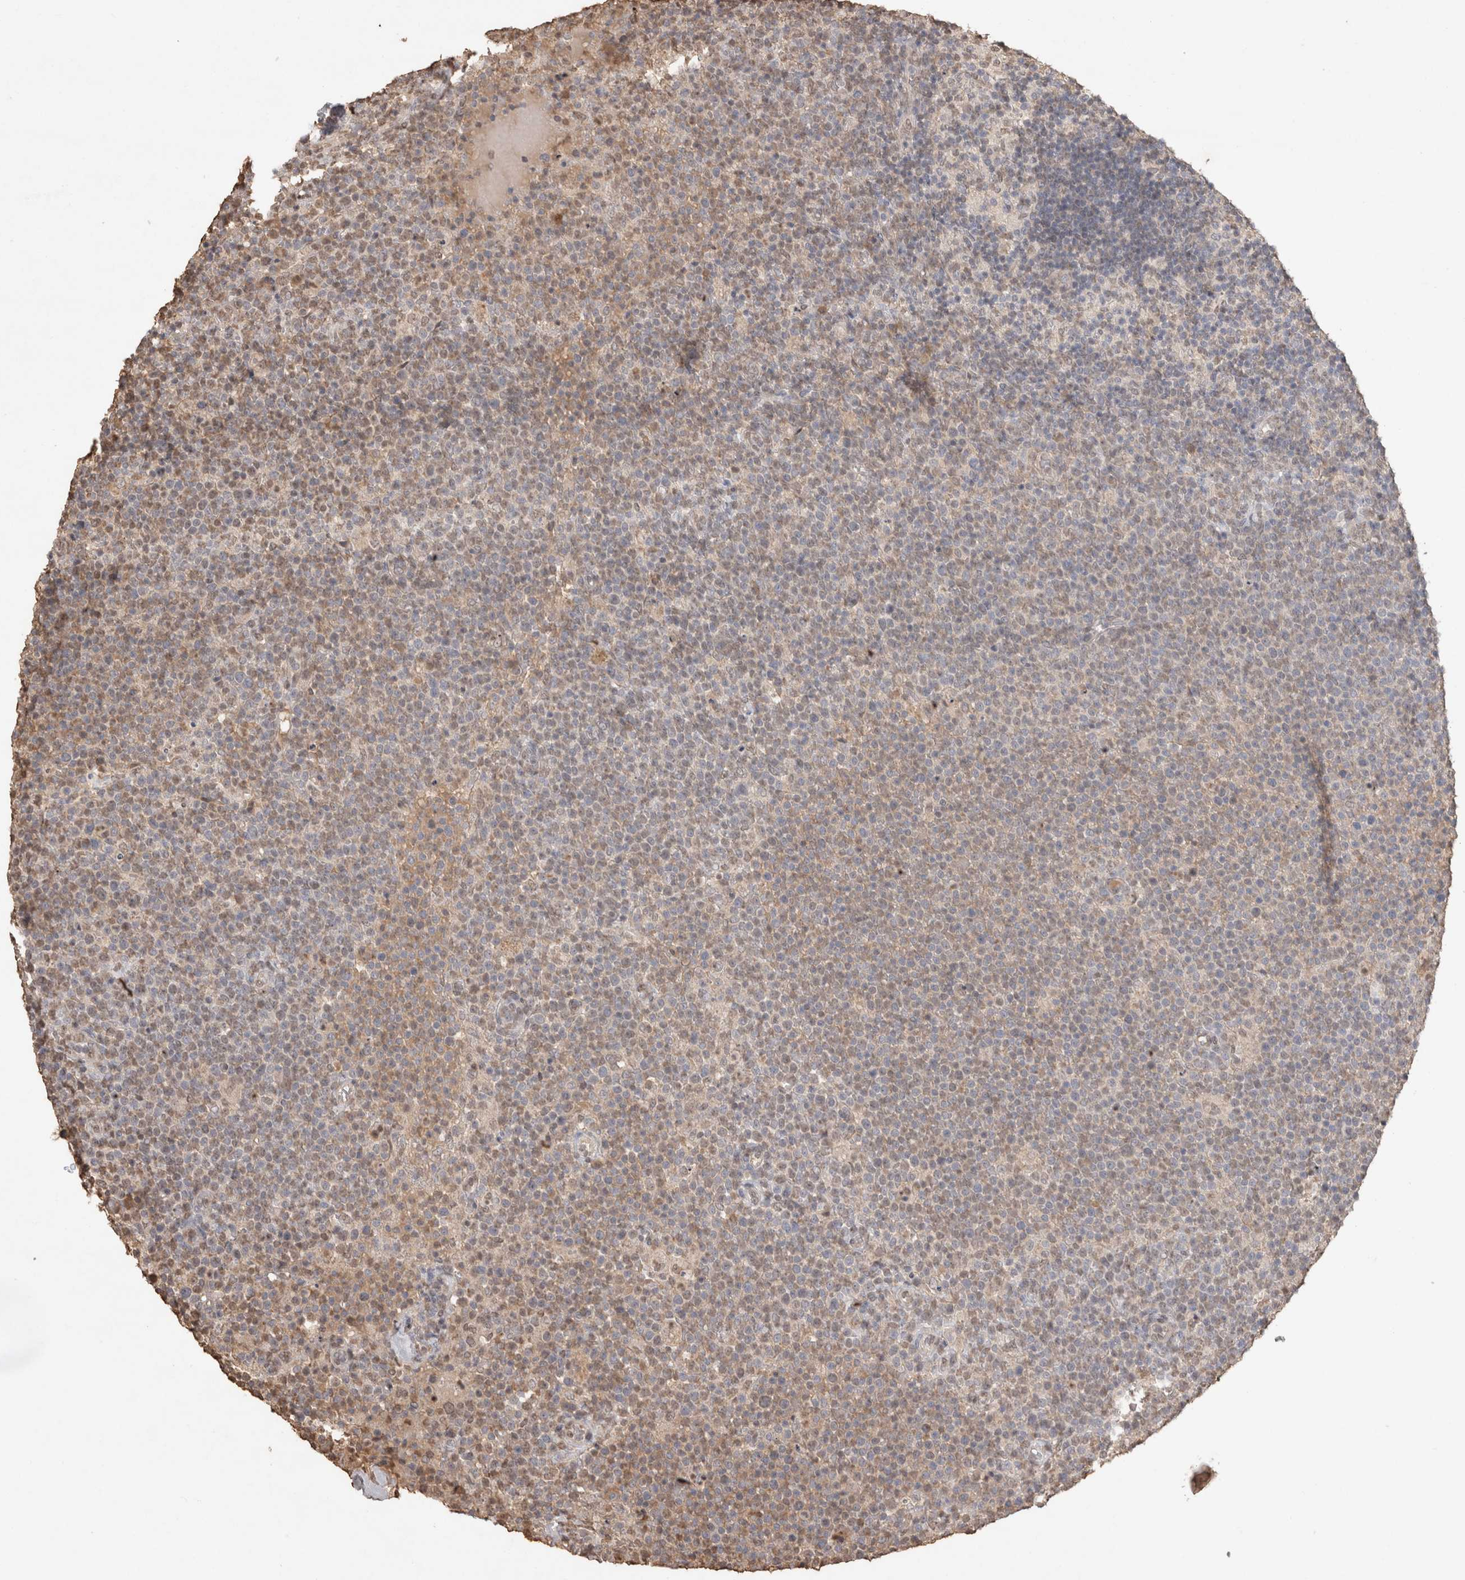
{"staining": {"intensity": "weak", "quantity": "25%-75%", "location": "nuclear"}, "tissue": "lymphoma", "cell_type": "Tumor cells", "image_type": "cancer", "snomed": [{"axis": "morphology", "description": "Malignant lymphoma, non-Hodgkin's type, High grade"}, {"axis": "topography", "description": "Lymph node"}], "caption": "The photomicrograph exhibits staining of high-grade malignant lymphoma, non-Hodgkin's type, revealing weak nuclear protein expression (brown color) within tumor cells.", "gene": "MLX", "patient": {"sex": "male", "age": 61}}